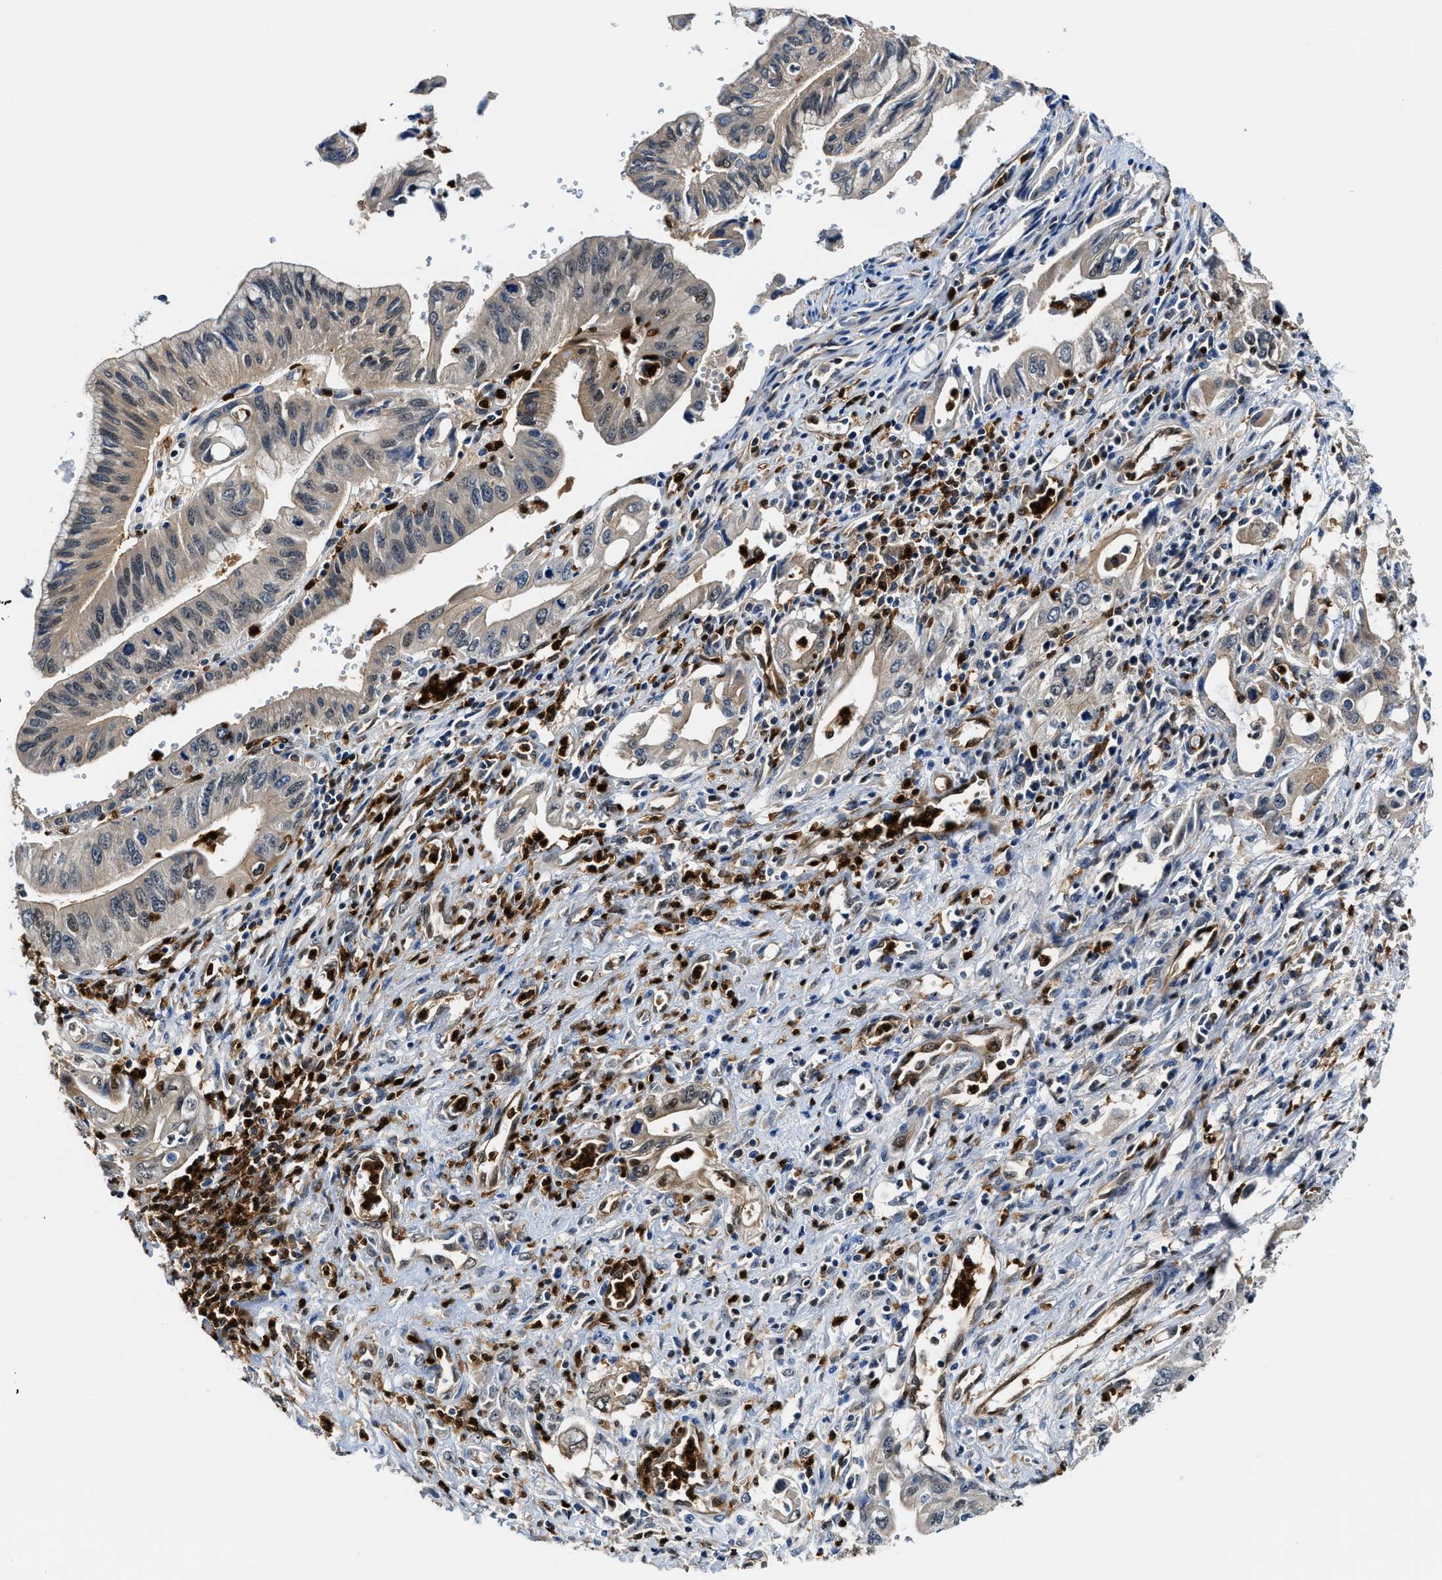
{"staining": {"intensity": "moderate", "quantity": "<25%", "location": "nuclear"}, "tissue": "pancreatic cancer", "cell_type": "Tumor cells", "image_type": "cancer", "snomed": [{"axis": "morphology", "description": "Adenocarcinoma, NOS"}, {"axis": "topography", "description": "Pancreas"}], "caption": "IHC image of pancreatic cancer stained for a protein (brown), which demonstrates low levels of moderate nuclear expression in approximately <25% of tumor cells.", "gene": "LTA4H", "patient": {"sex": "female", "age": 73}}